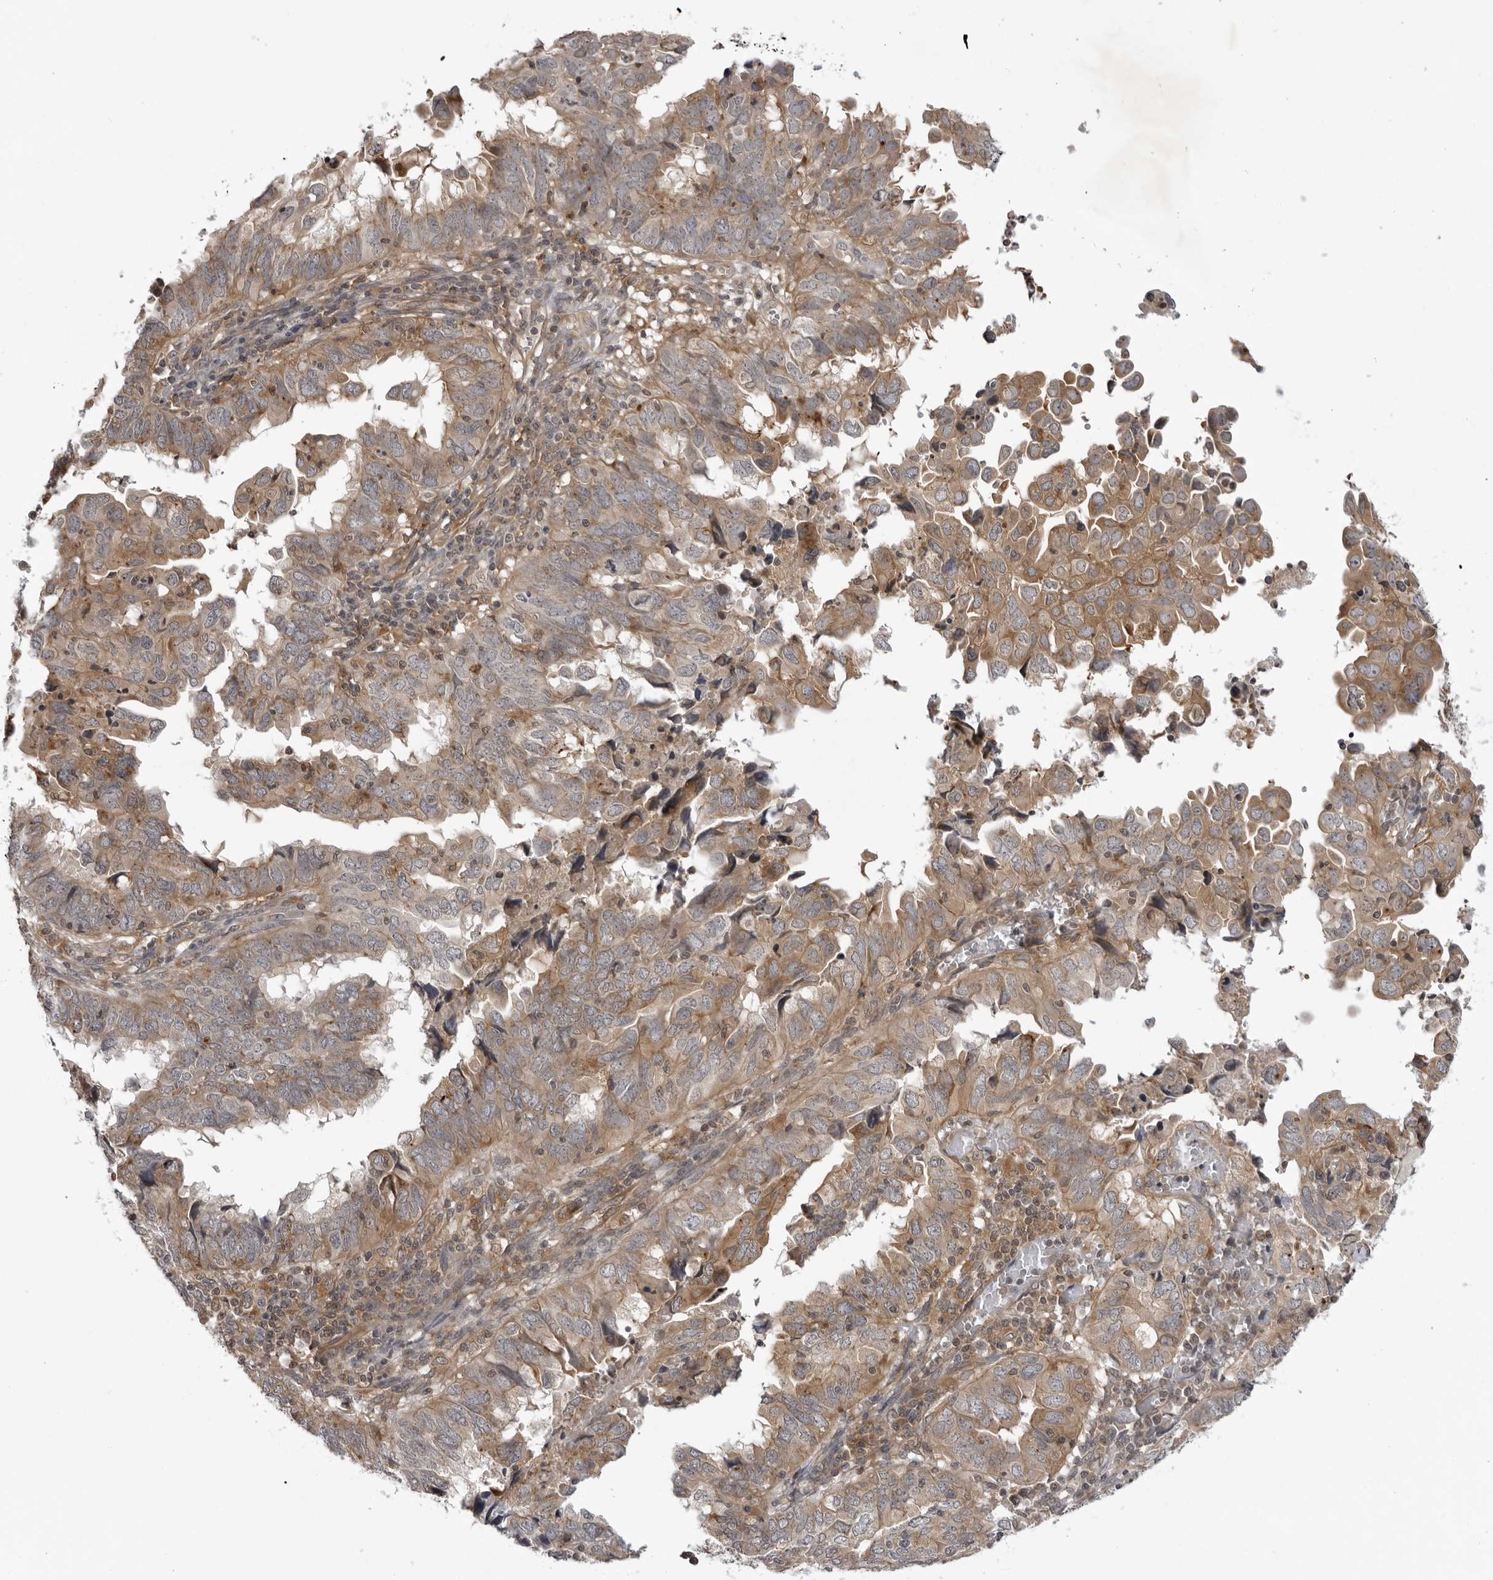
{"staining": {"intensity": "weak", "quantity": "25%-75%", "location": "cytoplasmic/membranous"}, "tissue": "endometrial cancer", "cell_type": "Tumor cells", "image_type": "cancer", "snomed": [{"axis": "morphology", "description": "Adenocarcinoma, NOS"}, {"axis": "topography", "description": "Uterus"}], "caption": "High-magnification brightfield microscopy of endometrial adenocarcinoma stained with DAB (3,3'-diaminobenzidine) (brown) and counterstained with hematoxylin (blue). tumor cells exhibit weak cytoplasmic/membranous staining is present in about25%-75% of cells.", "gene": "USP43", "patient": {"sex": "female", "age": 77}}